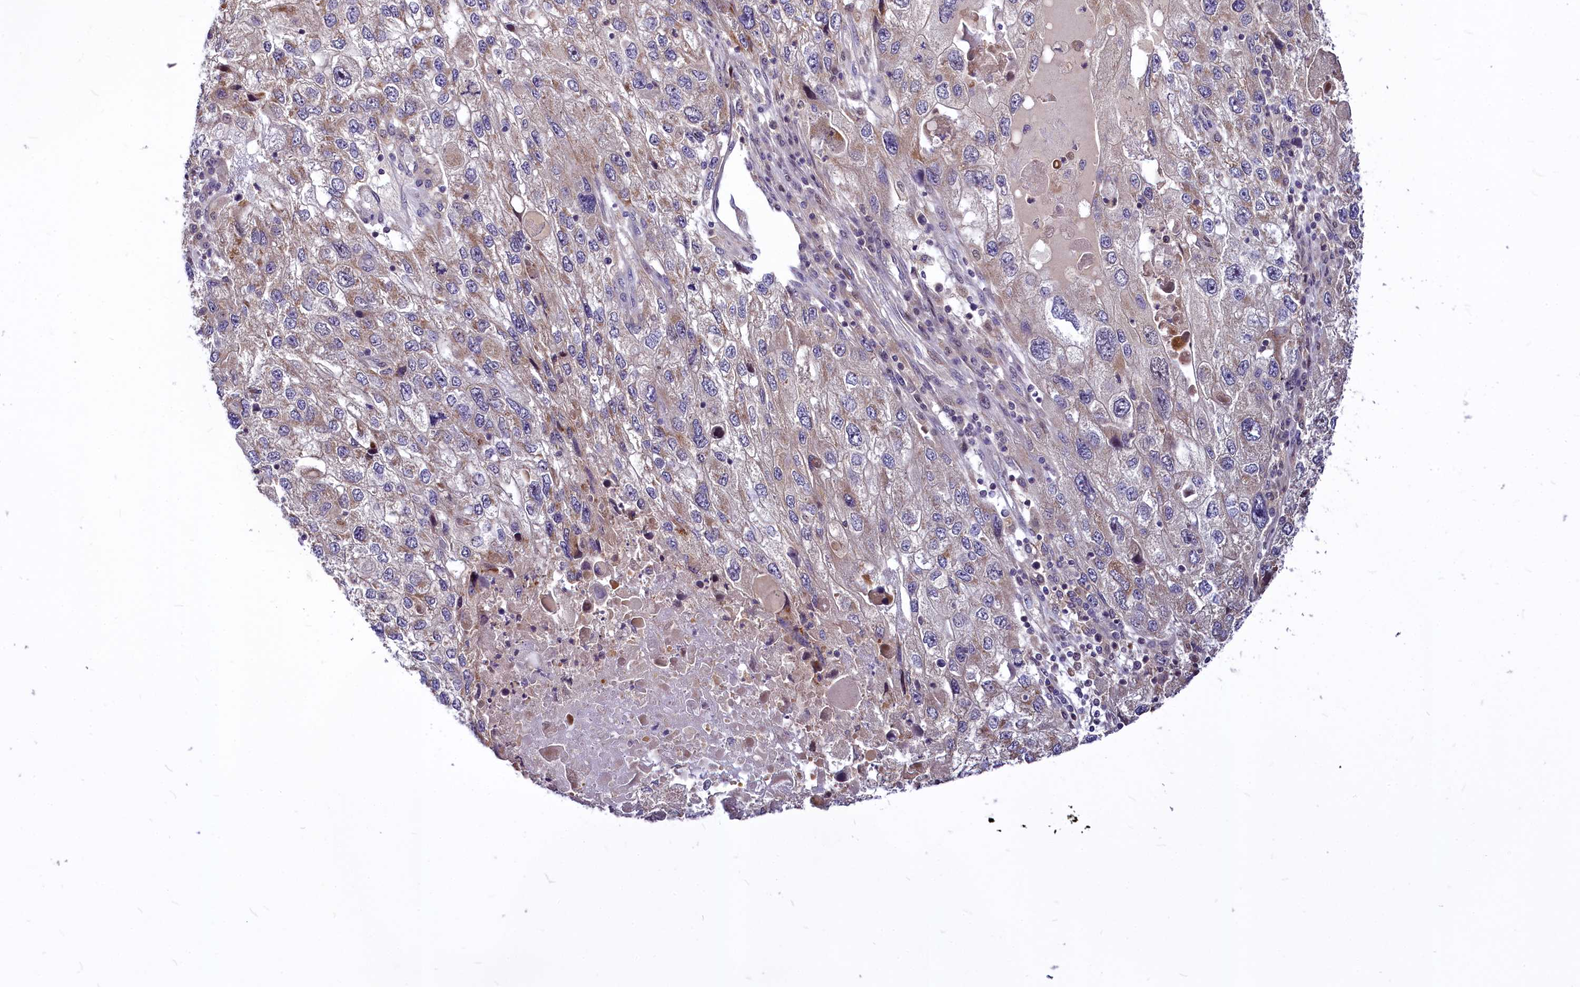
{"staining": {"intensity": "weak", "quantity": "<25%", "location": "cytoplasmic/membranous"}, "tissue": "endometrial cancer", "cell_type": "Tumor cells", "image_type": "cancer", "snomed": [{"axis": "morphology", "description": "Adenocarcinoma, NOS"}, {"axis": "topography", "description": "Endometrium"}], "caption": "Immunohistochemistry of endometrial cancer displays no staining in tumor cells.", "gene": "MAML2", "patient": {"sex": "female", "age": 49}}